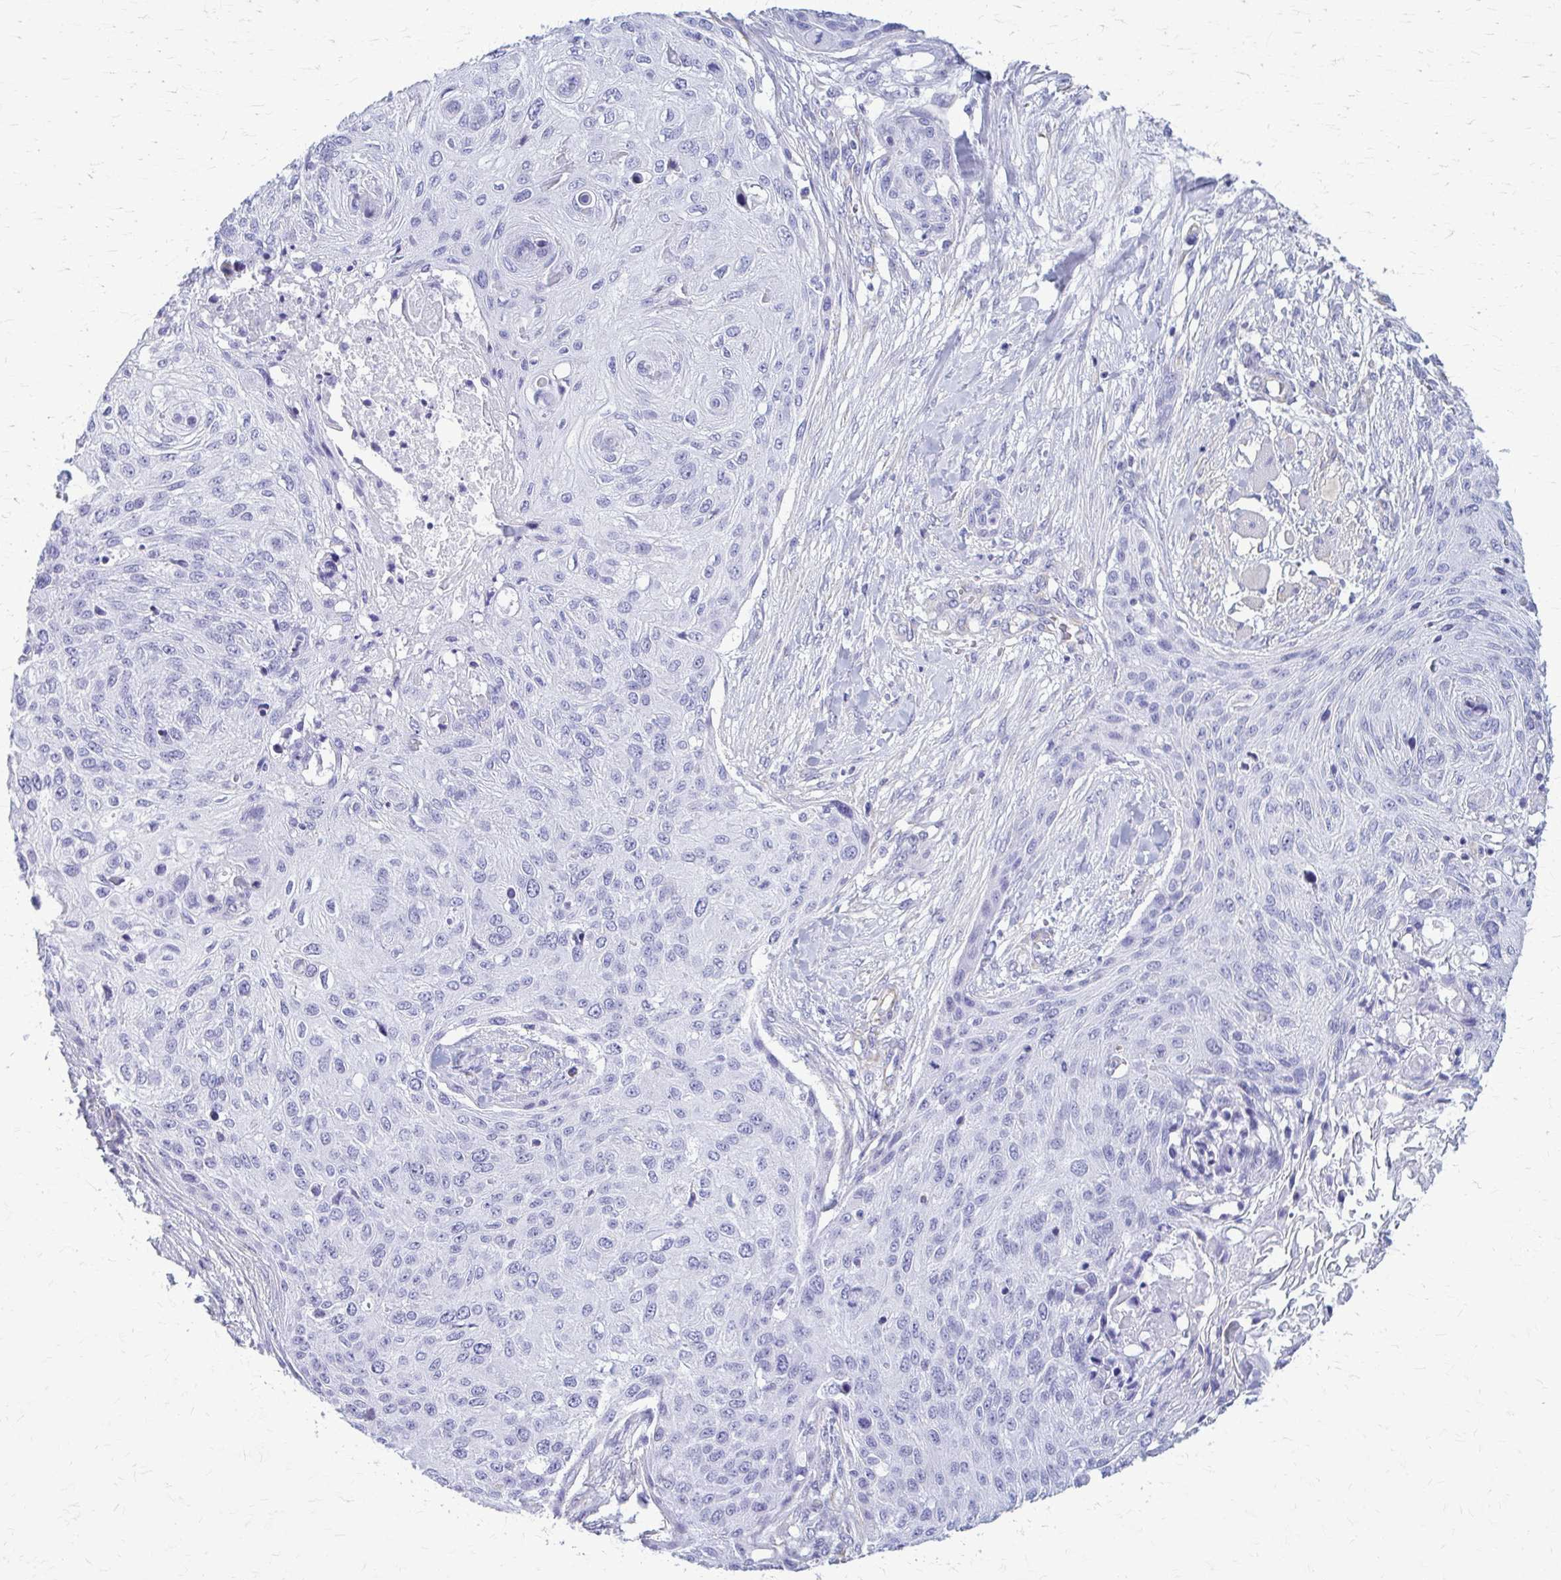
{"staining": {"intensity": "negative", "quantity": "none", "location": "none"}, "tissue": "skin cancer", "cell_type": "Tumor cells", "image_type": "cancer", "snomed": [{"axis": "morphology", "description": "Squamous cell carcinoma, NOS"}, {"axis": "topography", "description": "Skin"}], "caption": "Immunohistochemistry histopathology image of neoplastic tissue: skin cancer stained with DAB (3,3'-diaminobenzidine) exhibits no significant protein positivity in tumor cells.", "gene": "GFAP", "patient": {"sex": "female", "age": 87}}